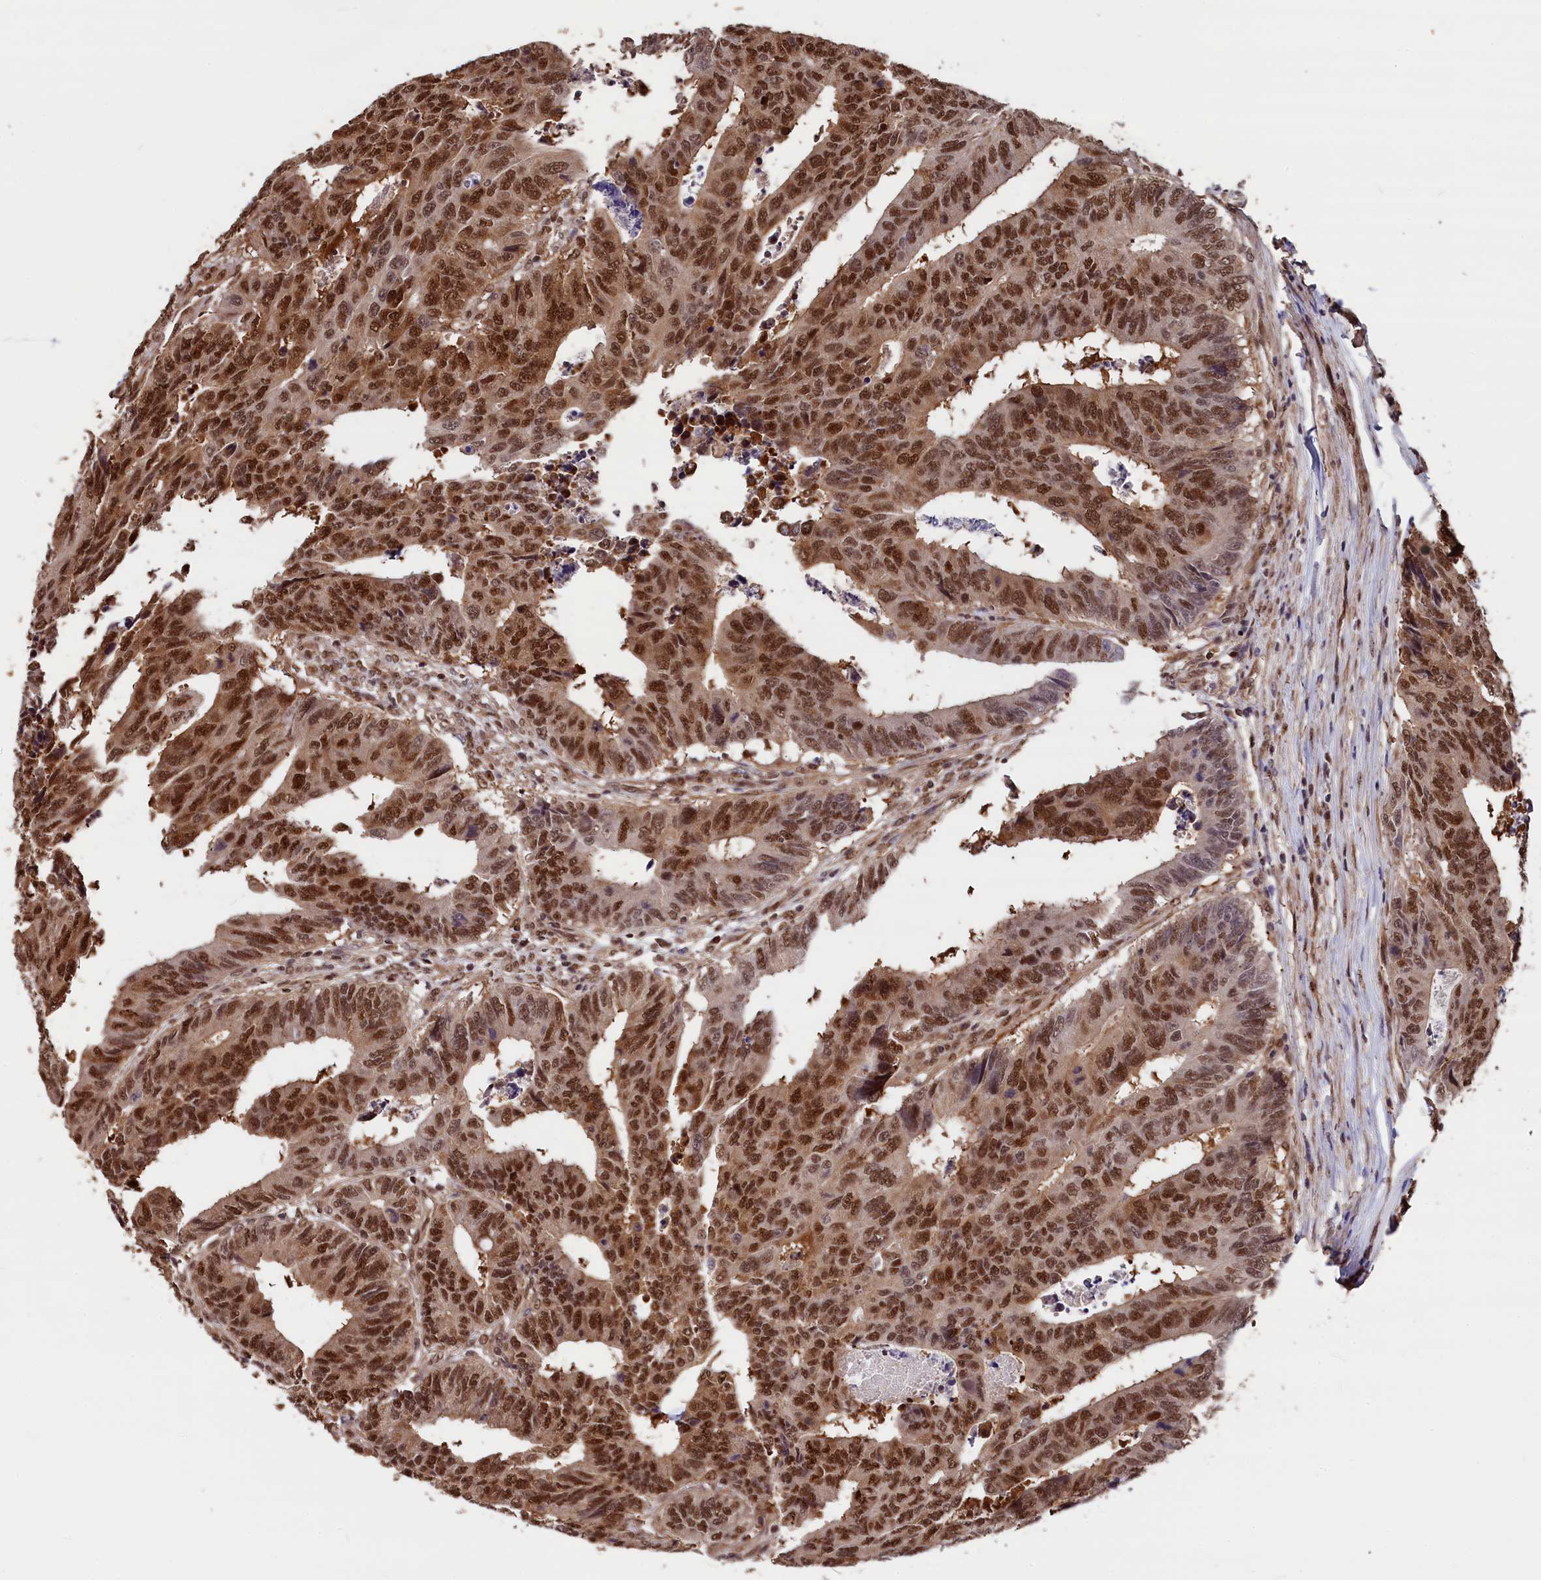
{"staining": {"intensity": "strong", "quantity": ">75%", "location": "nuclear"}, "tissue": "colorectal cancer", "cell_type": "Tumor cells", "image_type": "cancer", "snomed": [{"axis": "morphology", "description": "Adenocarcinoma, NOS"}, {"axis": "topography", "description": "Rectum"}], "caption": "About >75% of tumor cells in colorectal cancer (adenocarcinoma) demonstrate strong nuclear protein positivity as visualized by brown immunohistochemical staining.", "gene": "ADRM1", "patient": {"sex": "male", "age": 84}}